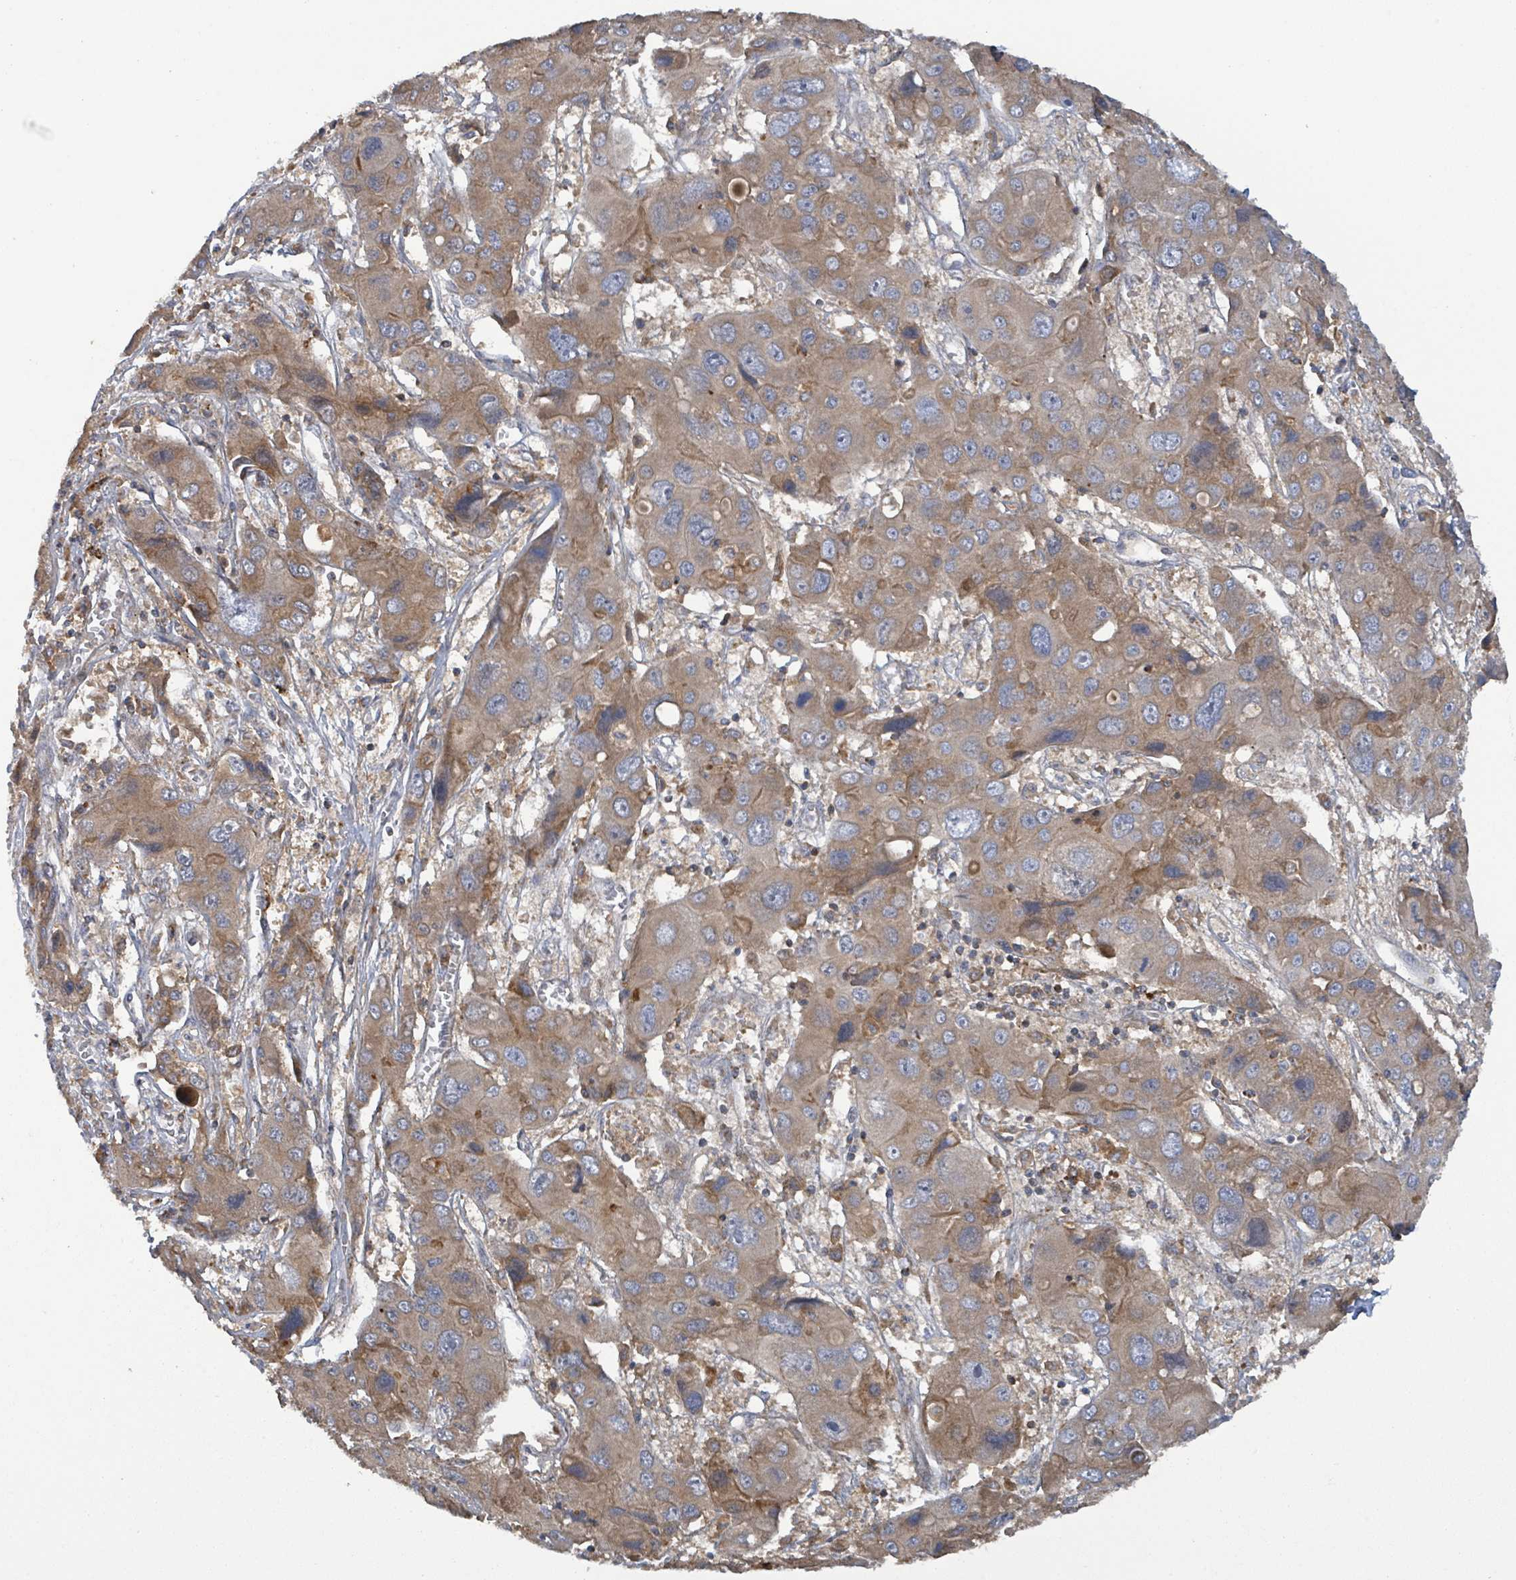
{"staining": {"intensity": "moderate", "quantity": ">75%", "location": "cytoplasmic/membranous"}, "tissue": "liver cancer", "cell_type": "Tumor cells", "image_type": "cancer", "snomed": [{"axis": "morphology", "description": "Cholangiocarcinoma"}, {"axis": "topography", "description": "Liver"}], "caption": "A brown stain shows moderate cytoplasmic/membranous expression of a protein in liver cancer tumor cells. (DAB IHC with brightfield microscopy, high magnification).", "gene": "PLAAT1", "patient": {"sex": "male", "age": 67}}